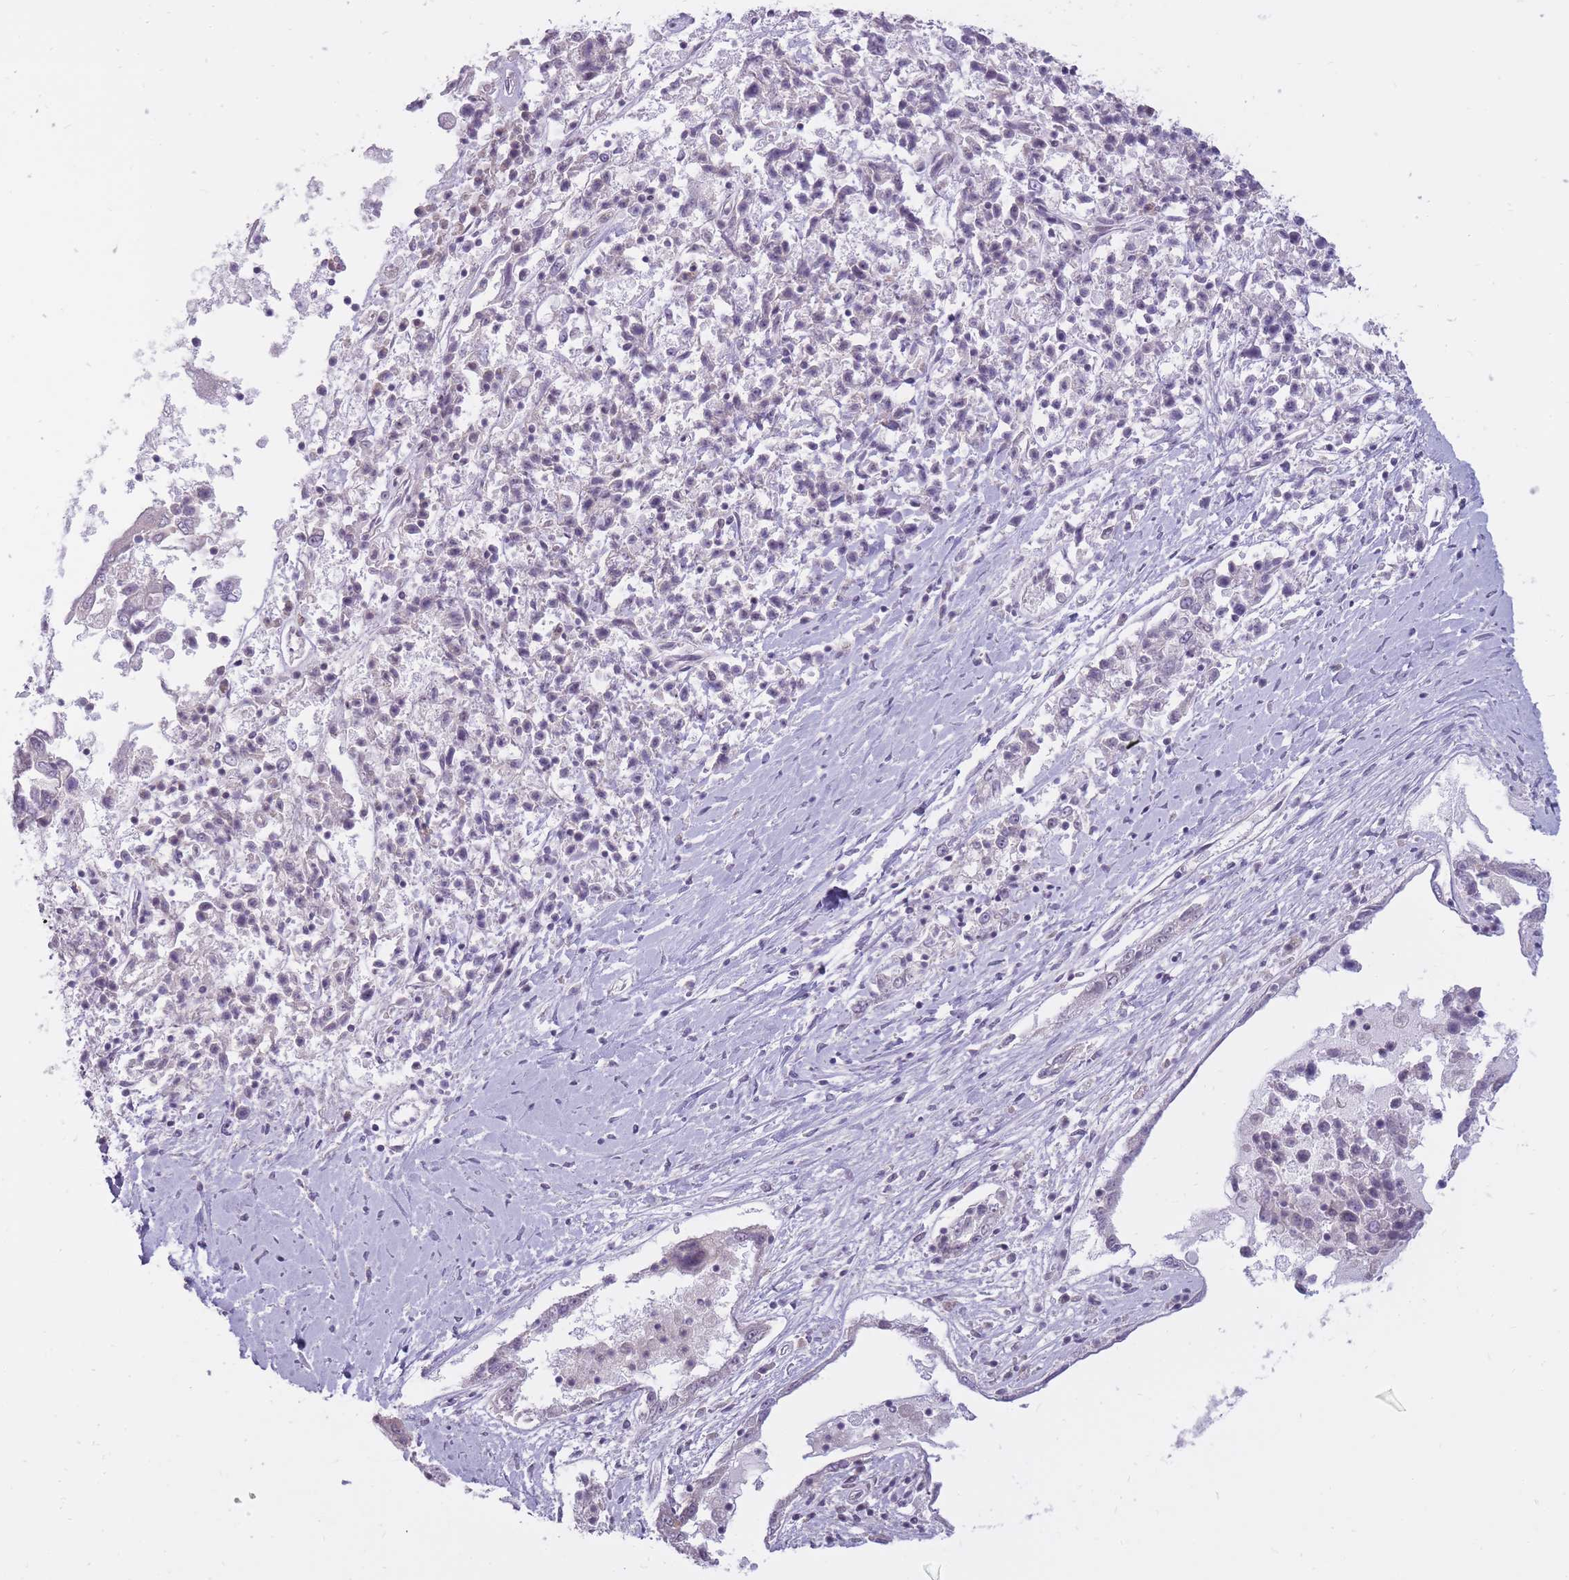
{"staining": {"intensity": "negative", "quantity": "none", "location": "none"}, "tissue": "ovarian cancer", "cell_type": "Tumor cells", "image_type": "cancer", "snomed": [{"axis": "morphology", "description": "Carcinoma, endometroid"}, {"axis": "topography", "description": "Ovary"}], "caption": "This is an immunohistochemistry image of endometroid carcinoma (ovarian). There is no expression in tumor cells.", "gene": "POMZP3", "patient": {"sex": "female", "age": 62}}